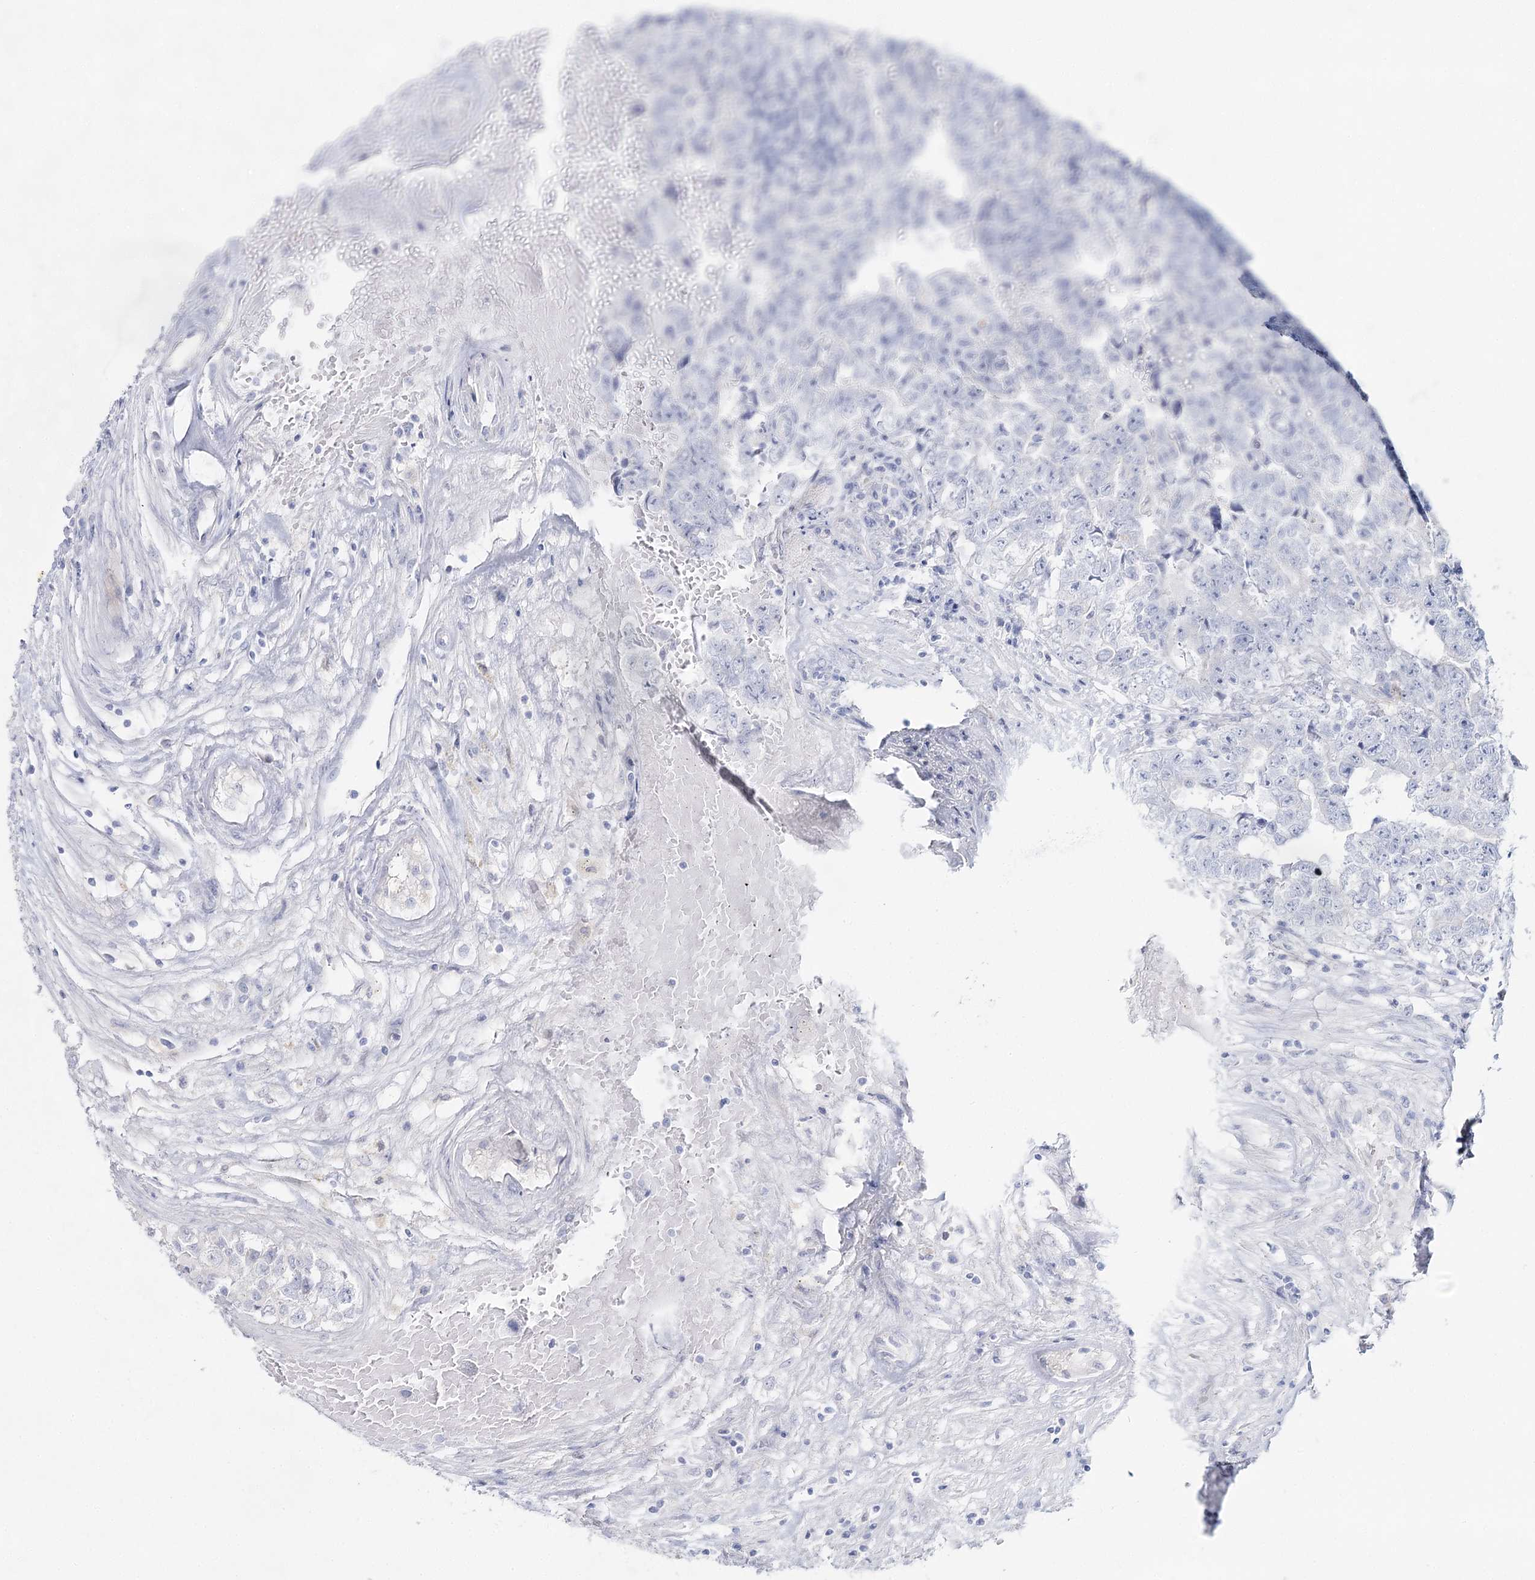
{"staining": {"intensity": "negative", "quantity": "none", "location": "none"}, "tissue": "testis cancer", "cell_type": "Tumor cells", "image_type": "cancer", "snomed": [{"axis": "morphology", "description": "Carcinoma, Embryonal, NOS"}, {"axis": "topography", "description": "Testis"}], "caption": "Immunohistochemistry (IHC) of human embryonal carcinoma (testis) demonstrates no expression in tumor cells.", "gene": "SLC17A2", "patient": {"sex": "male", "age": 25}}